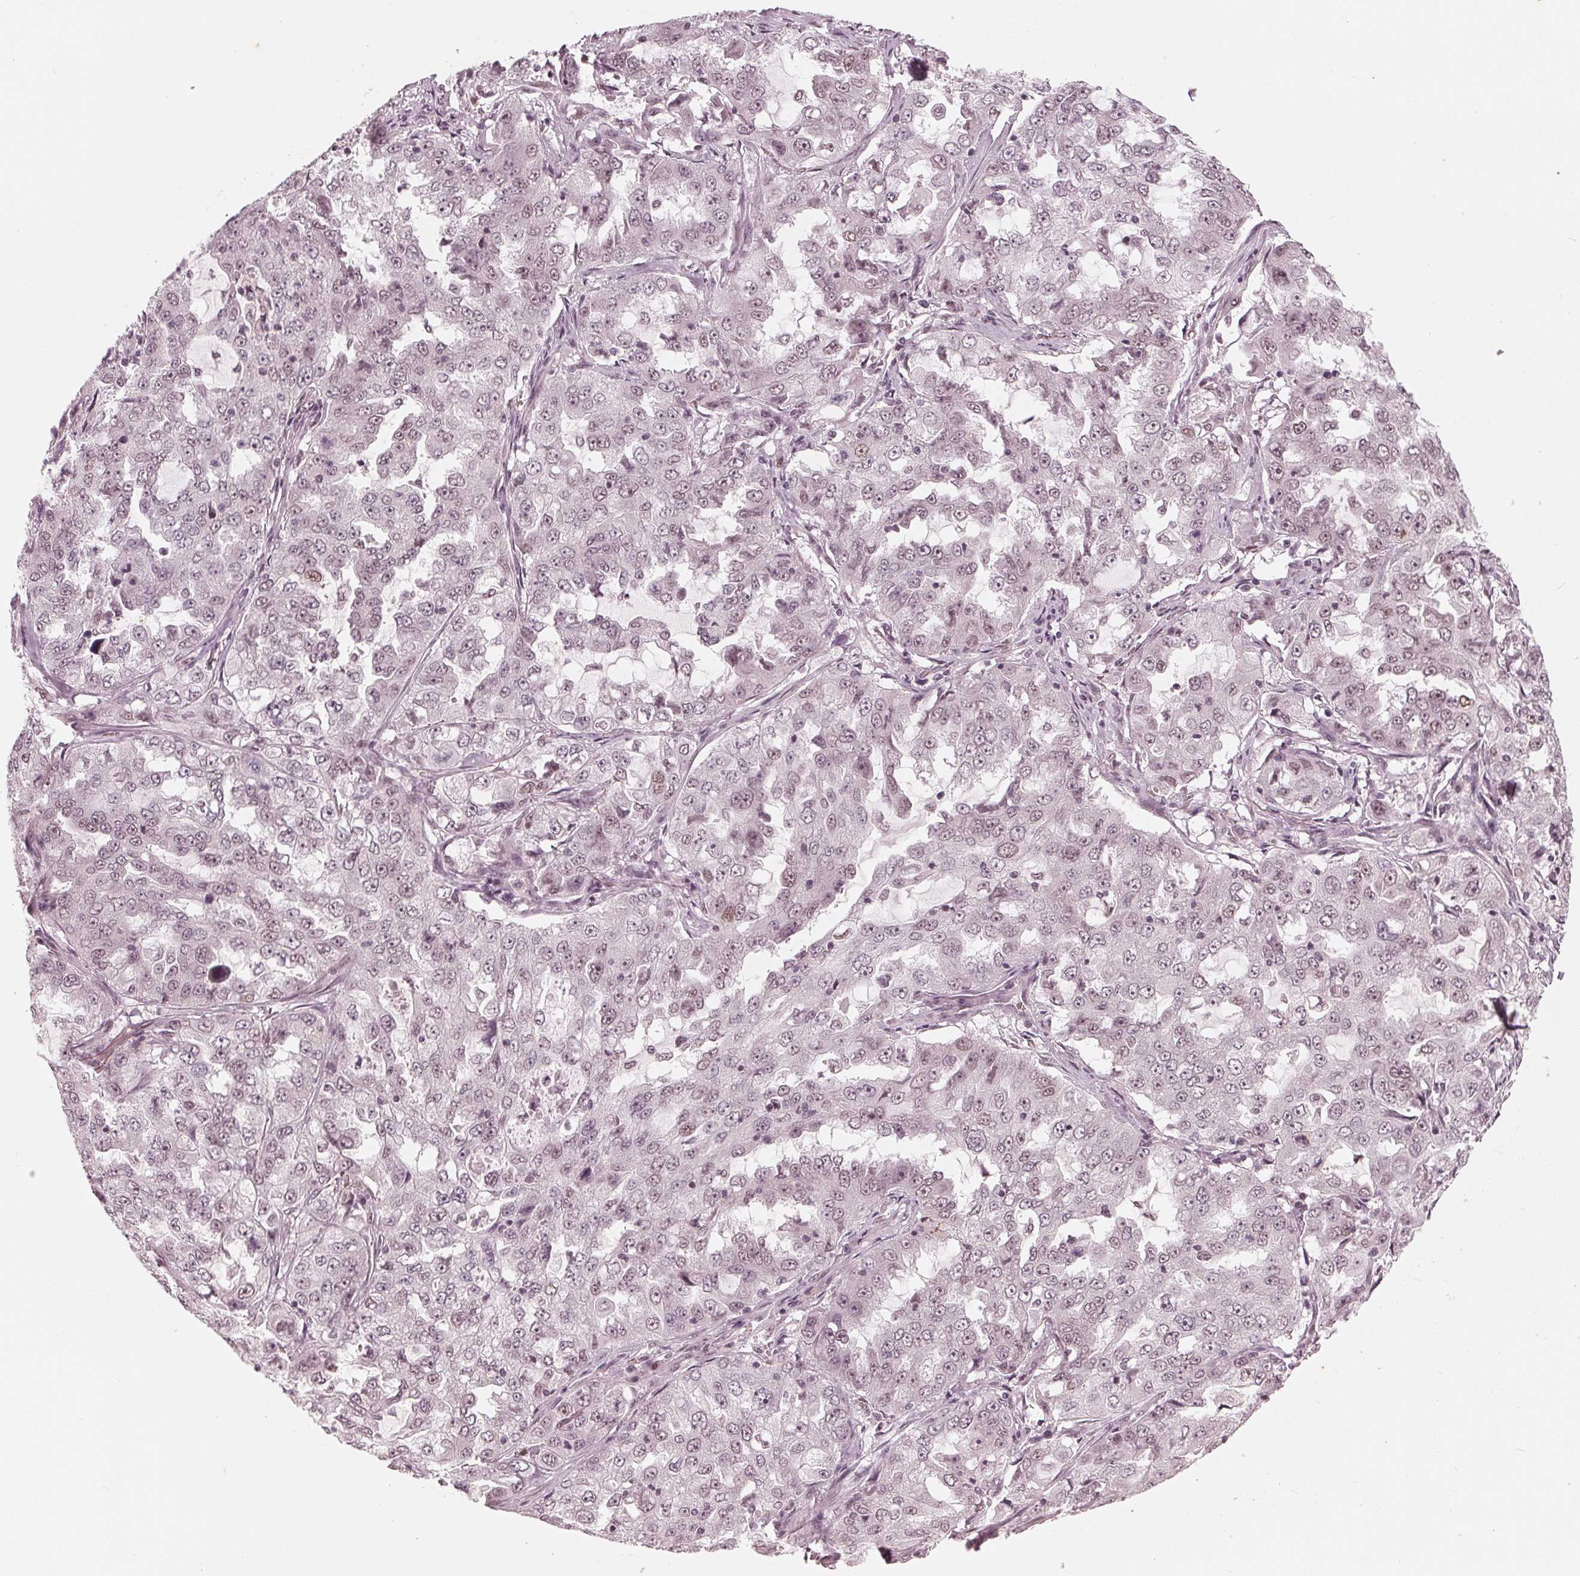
{"staining": {"intensity": "weak", "quantity": "25%-75%", "location": "nuclear"}, "tissue": "lung cancer", "cell_type": "Tumor cells", "image_type": "cancer", "snomed": [{"axis": "morphology", "description": "Adenocarcinoma, NOS"}, {"axis": "topography", "description": "Lung"}], "caption": "Immunohistochemical staining of human lung cancer (adenocarcinoma) reveals weak nuclear protein staining in about 25%-75% of tumor cells.", "gene": "DNMT3L", "patient": {"sex": "female", "age": 61}}